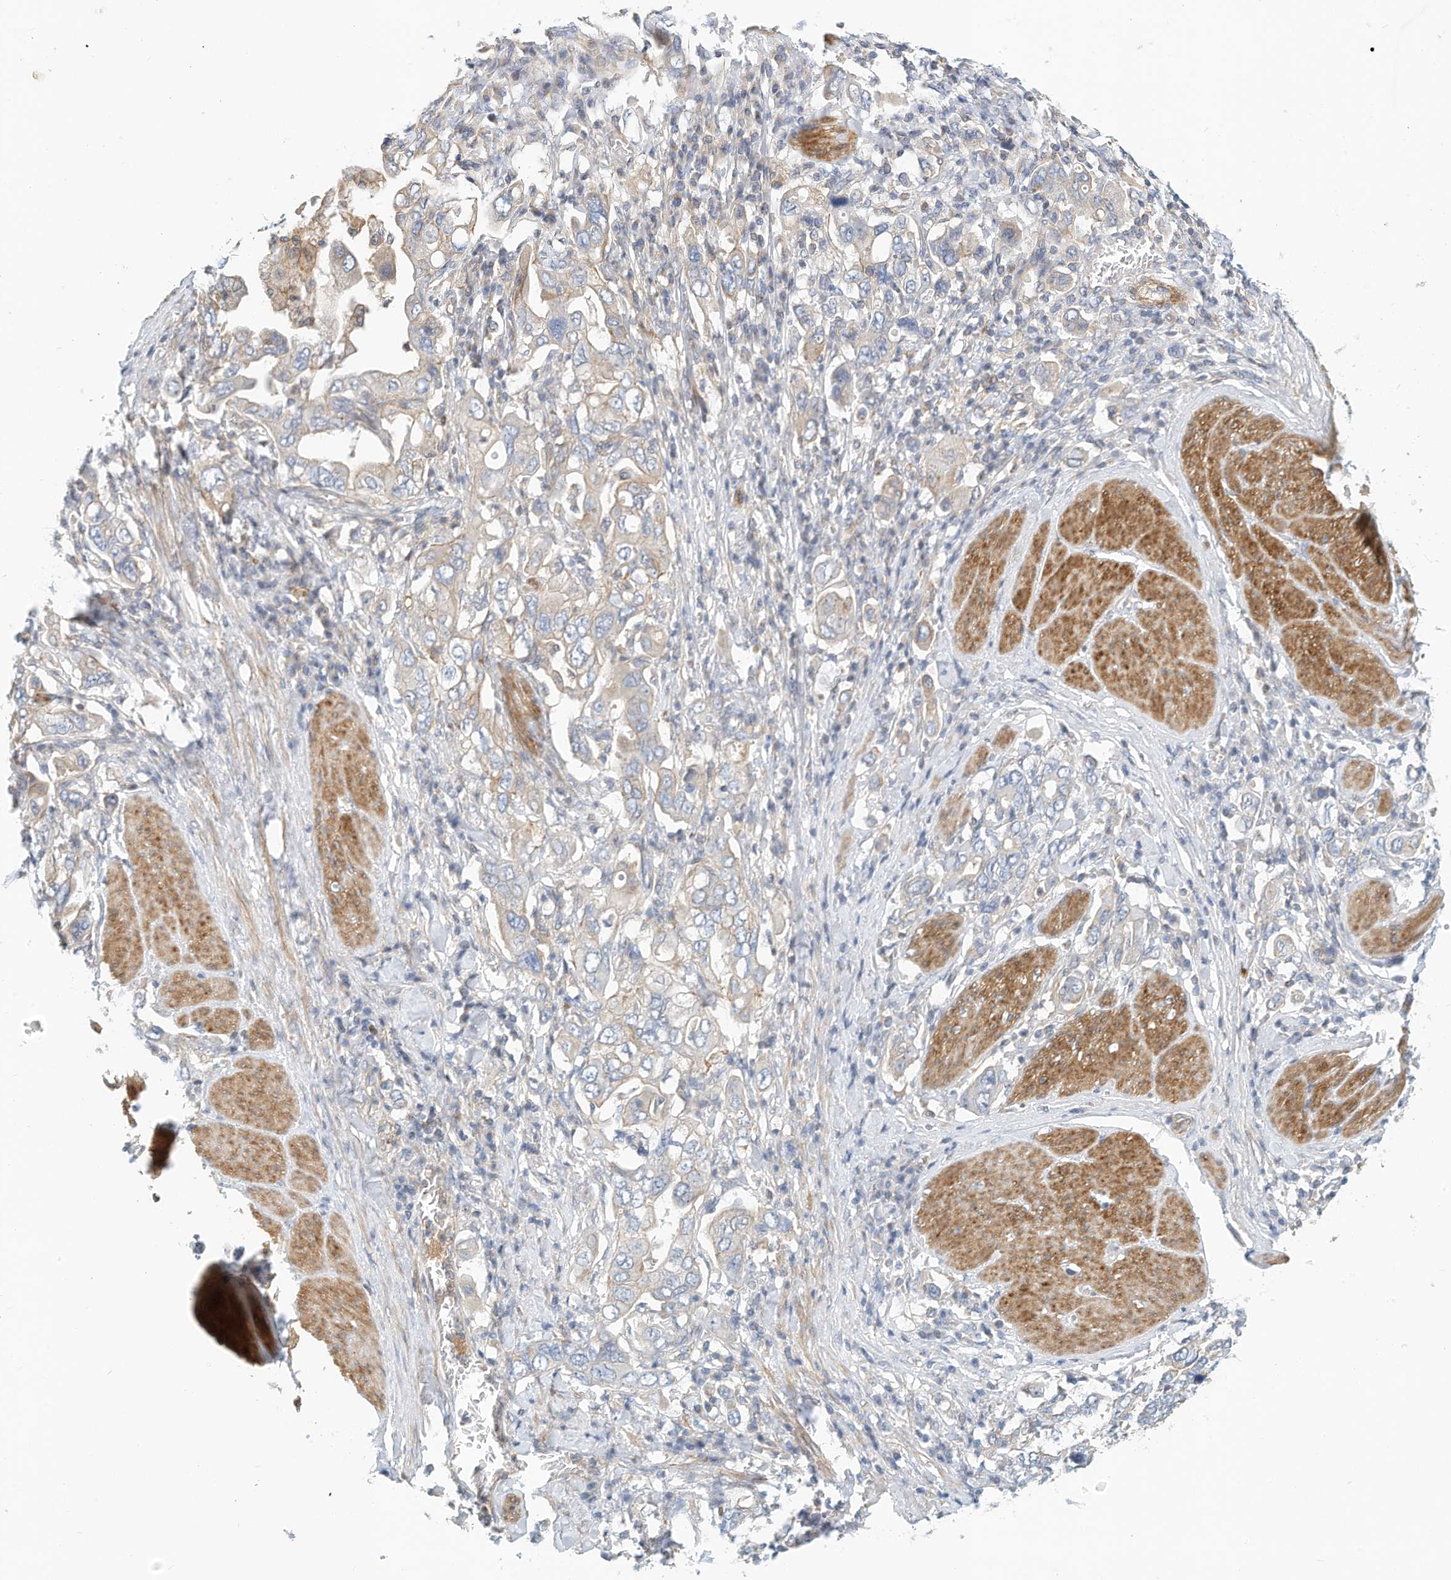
{"staining": {"intensity": "negative", "quantity": "none", "location": "none"}, "tissue": "stomach cancer", "cell_type": "Tumor cells", "image_type": "cancer", "snomed": [{"axis": "morphology", "description": "Adenocarcinoma, NOS"}, {"axis": "topography", "description": "Stomach, upper"}], "caption": "Stomach cancer was stained to show a protein in brown. There is no significant expression in tumor cells.", "gene": "MICAL1", "patient": {"sex": "male", "age": 62}}